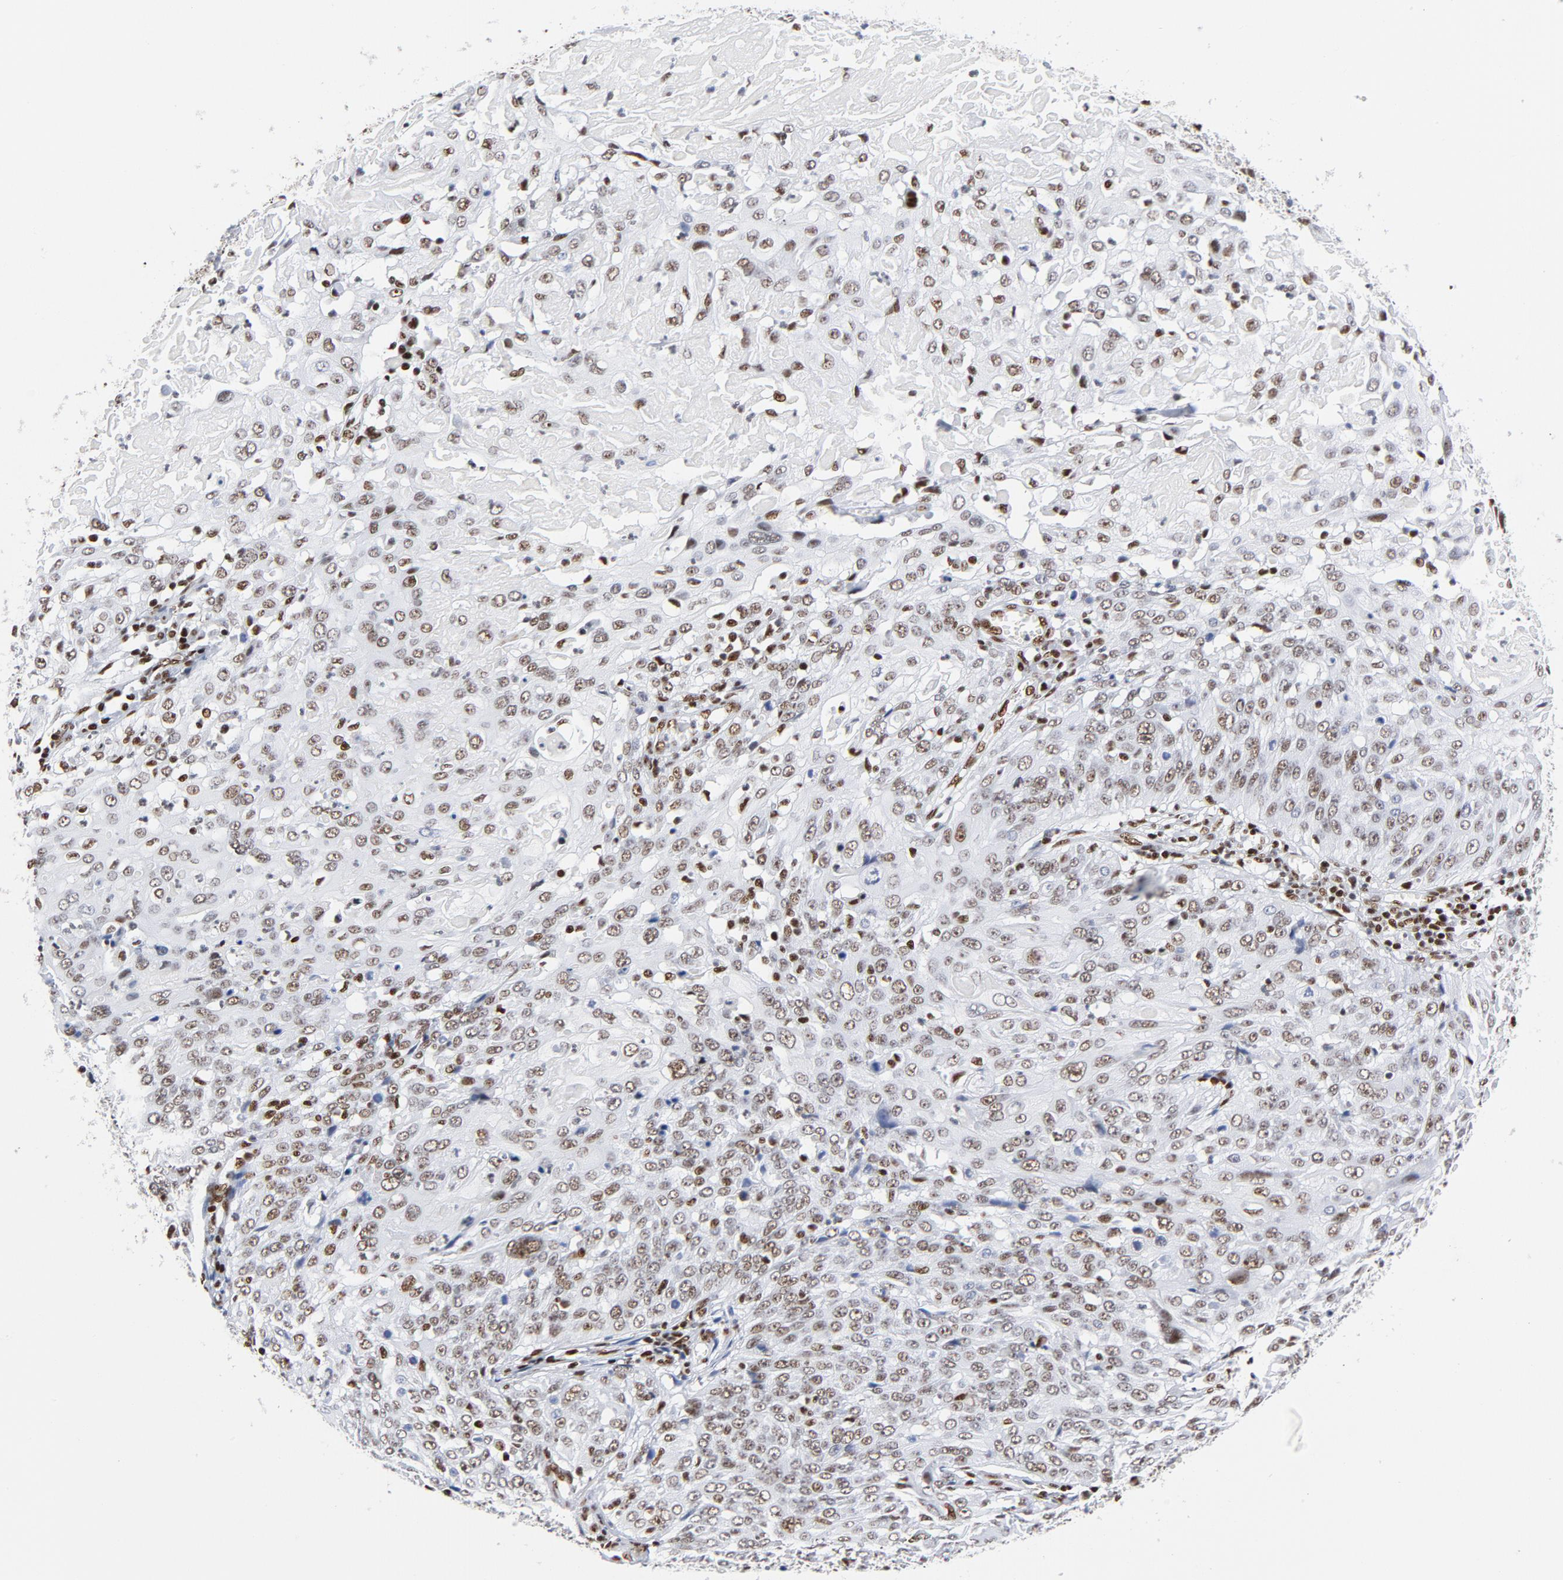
{"staining": {"intensity": "weak", "quantity": ">75%", "location": "nuclear"}, "tissue": "cervical cancer", "cell_type": "Tumor cells", "image_type": "cancer", "snomed": [{"axis": "morphology", "description": "Squamous cell carcinoma, NOS"}, {"axis": "topography", "description": "Cervix"}], "caption": "Human squamous cell carcinoma (cervical) stained with a protein marker demonstrates weak staining in tumor cells.", "gene": "XRCC5", "patient": {"sex": "female", "age": 39}}